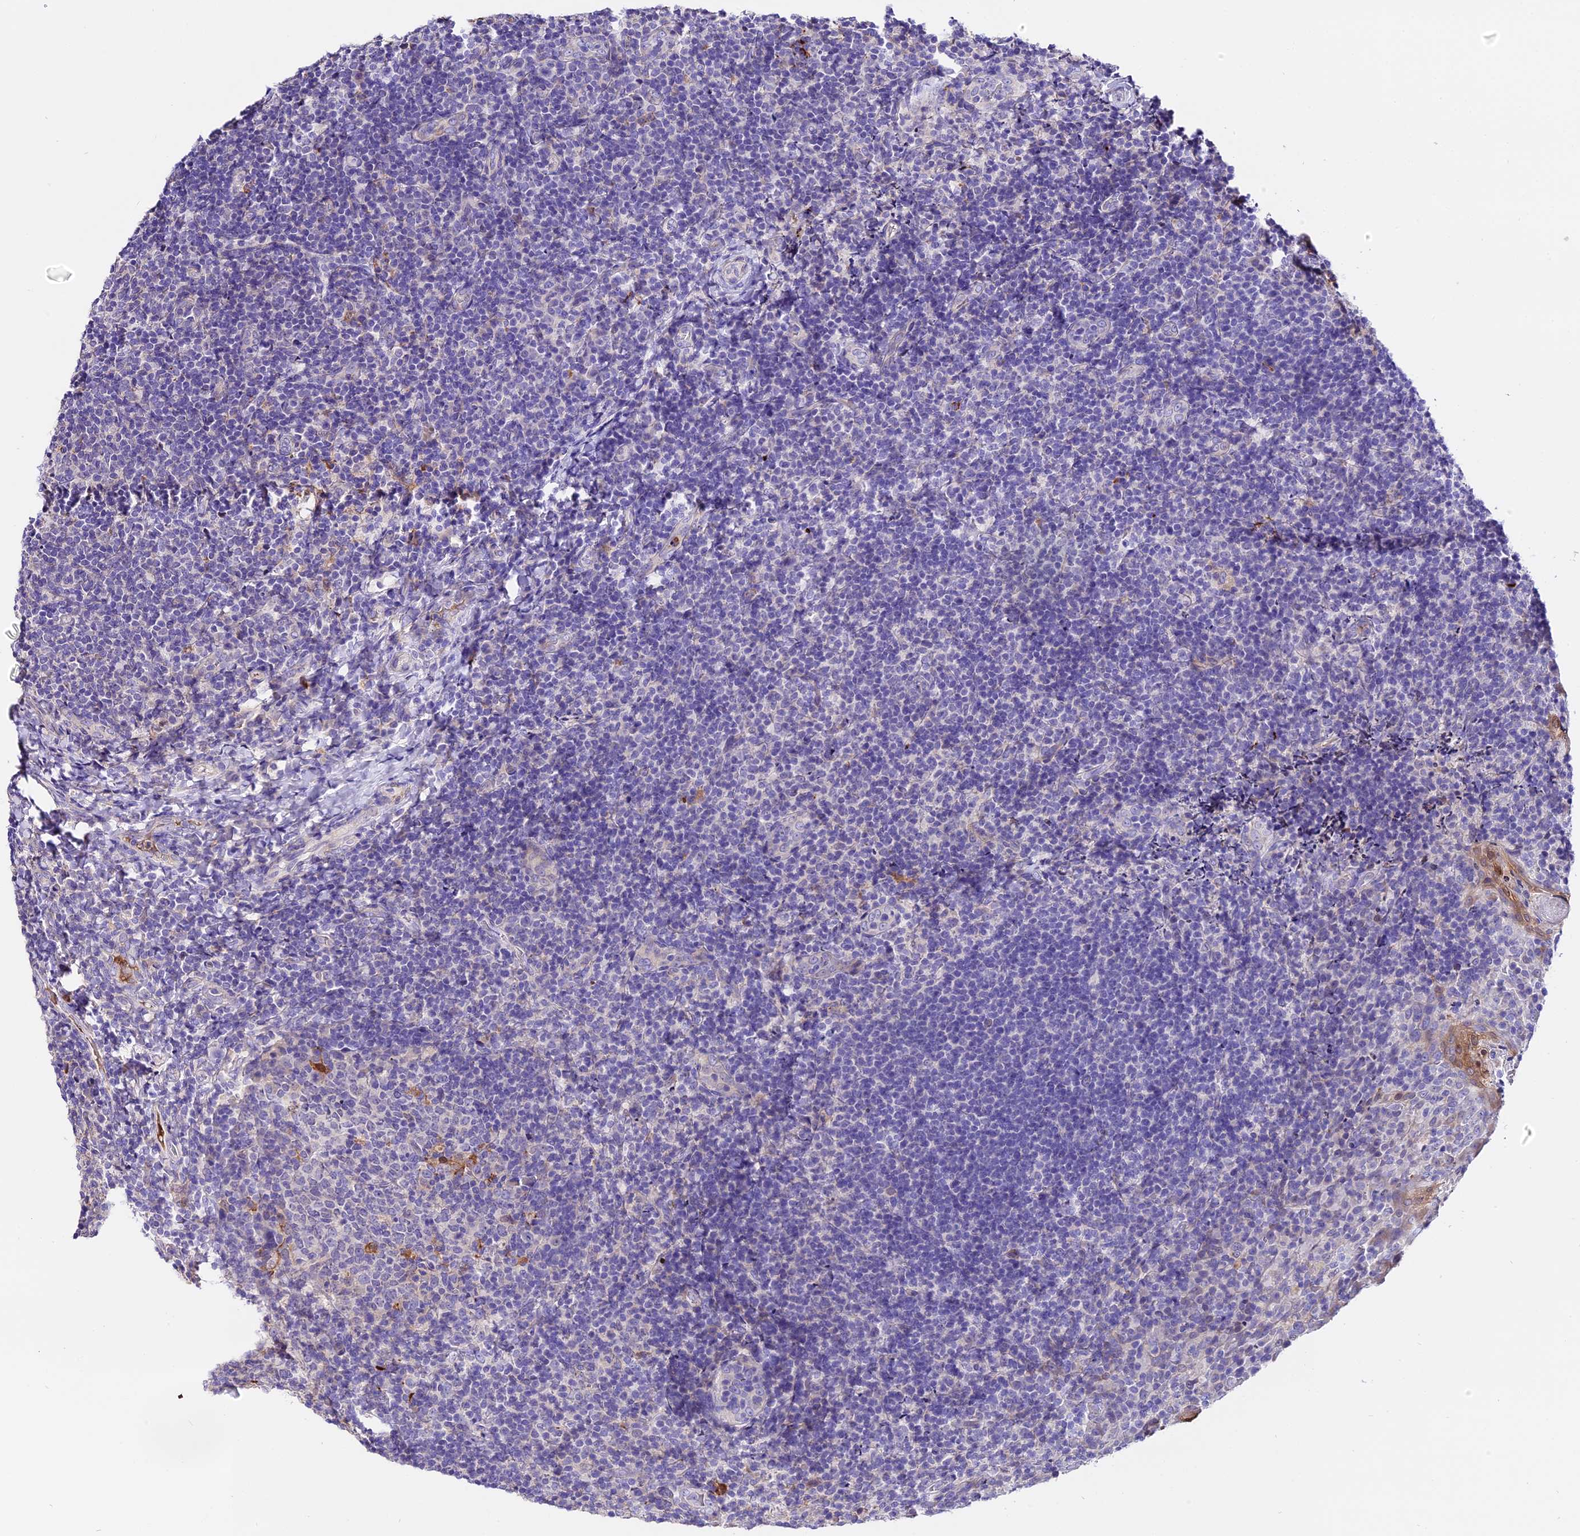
{"staining": {"intensity": "negative", "quantity": "none", "location": "none"}, "tissue": "tonsil", "cell_type": "Germinal center cells", "image_type": "normal", "snomed": [{"axis": "morphology", "description": "Normal tissue, NOS"}, {"axis": "topography", "description": "Tonsil"}], "caption": "This is an immunohistochemistry (IHC) histopathology image of normal tonsil. There is no positivity in germinal center cells.", "gene": "MAP3K7CL", "patient": {"sex": "female", "age": 10}}